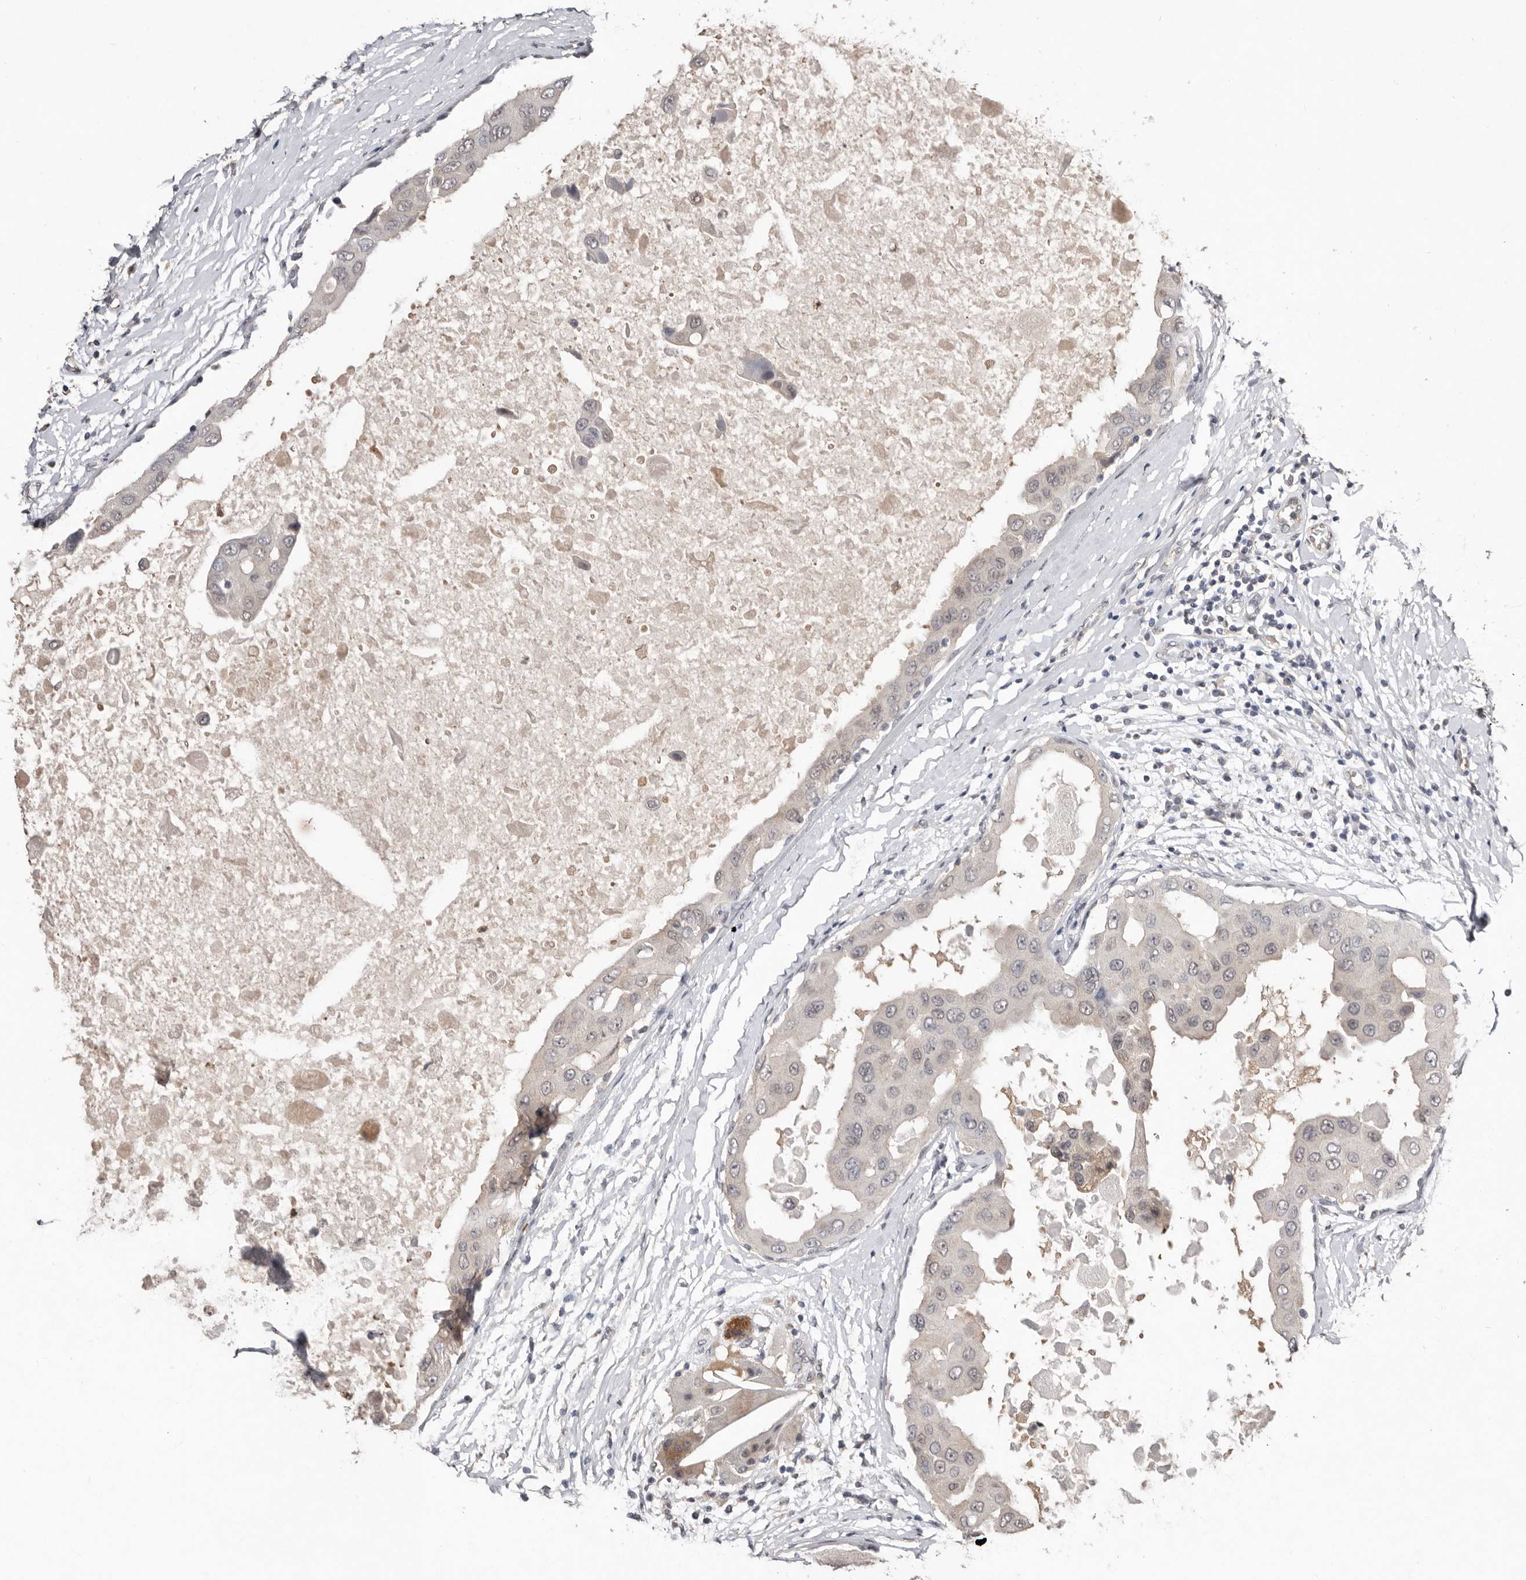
{"staining": {"intensity": "negative", "quantity": "none", "location": "none"}, "tissue": "breast cancer", "cell_type": "Tumor cells", "image_type": "cancer", "snomed": [{"axis": "morphology", "description": "Duct carcinoma"}, {"axis": "topography", "description": "Breast"}], "caption": "Invasive ductal carcinoma (breast) was stained to show a protein in brown. There is no significant expression in tumor cells.", "gene": "SULT1E1", "patient": {"sex": "female", "age": 27}}